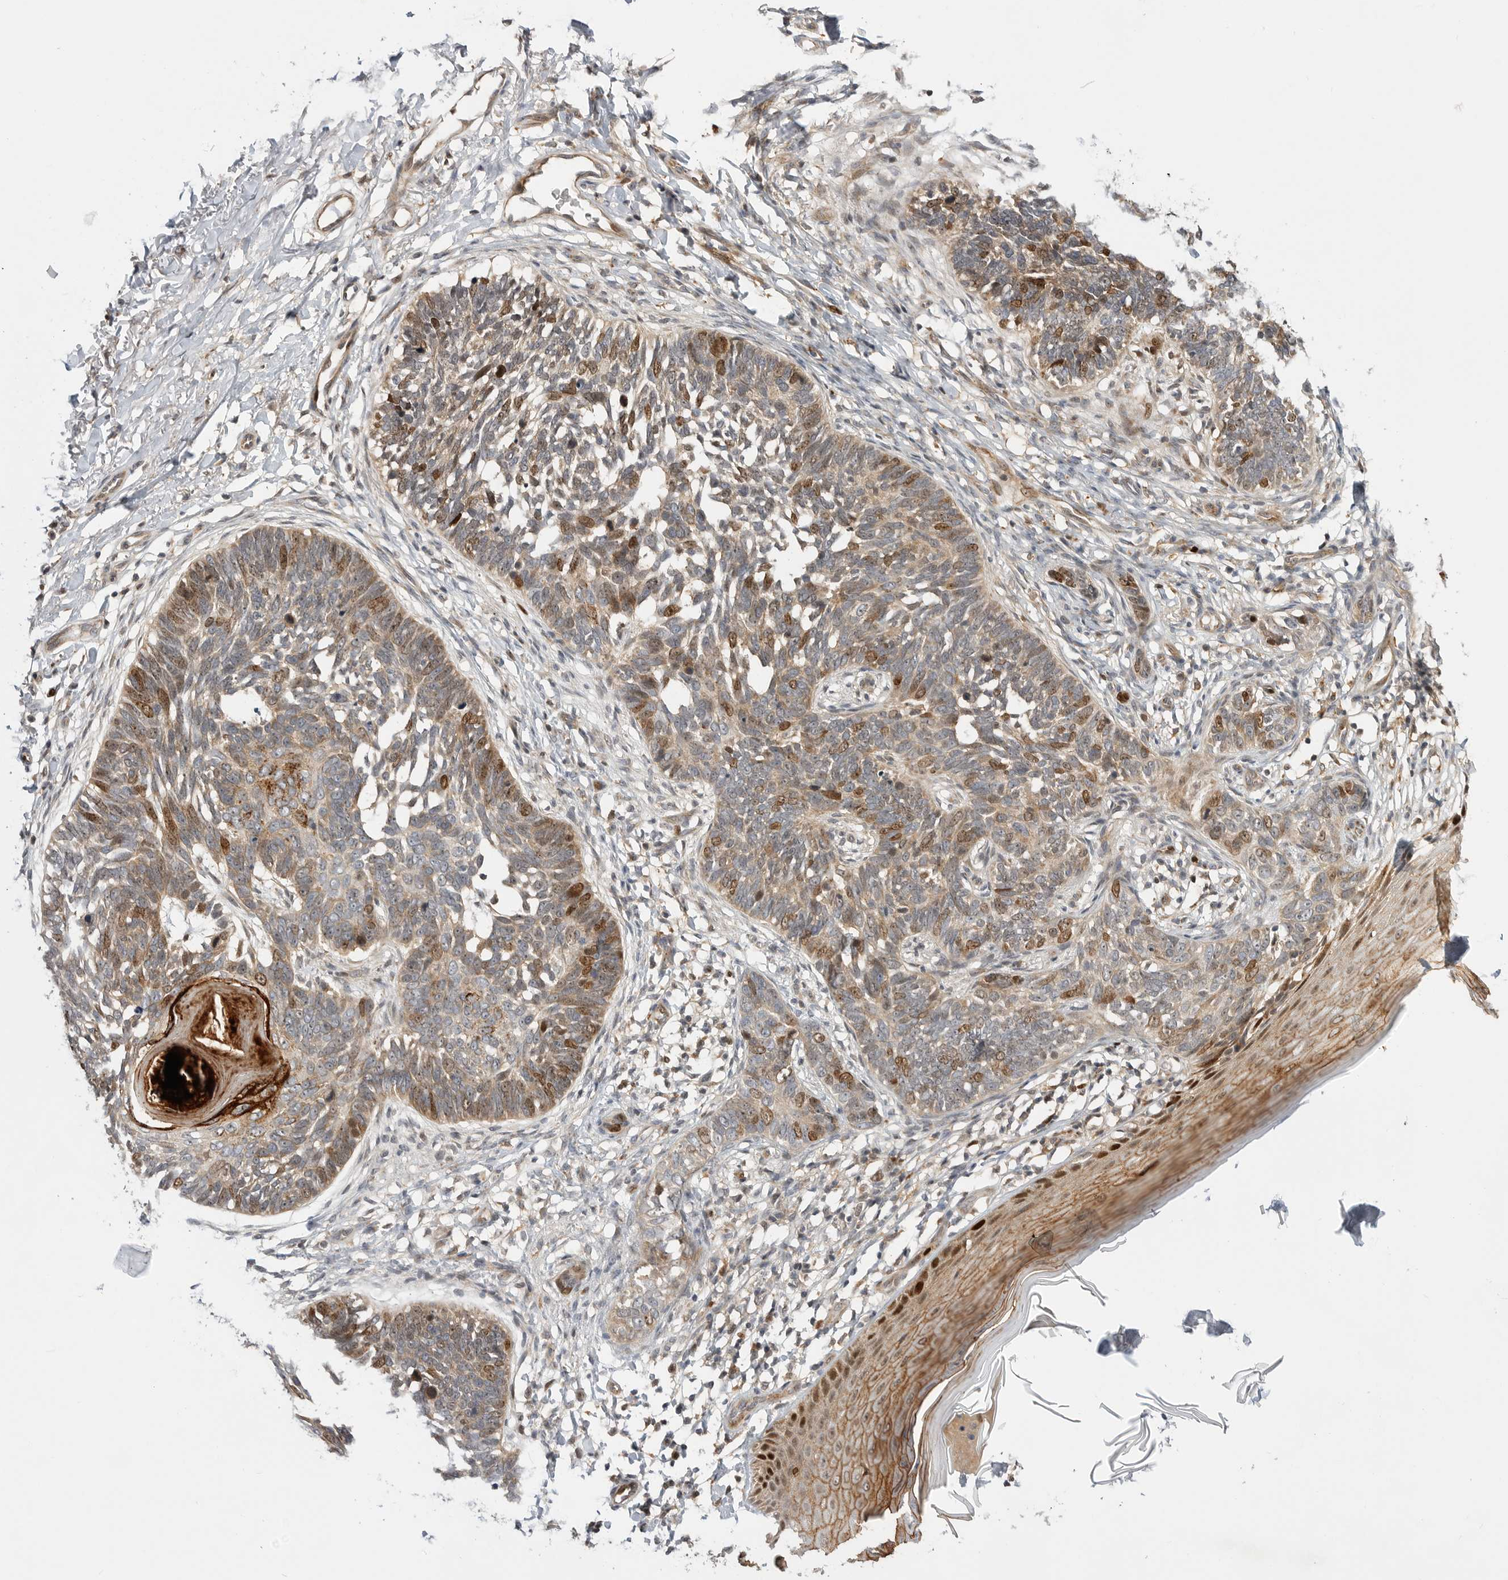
{"staining": {"intensity": "moderate", "quantity": "25%-75%", "location": "nuclear"}, "tissue": "skin cancer", "cell_type": "Tumor cells", "image_type": "cancer", "snomed": [{"axis": "morphology", "description": "Normal tissue, NOS"}, {"axis": "morphology", "description": "Basal cell carcinoma"}, {"axis": "topography", "description": "Skin"}], "caption": "IHC (DAB) staining of skin cancer (basal cell carcinoma) exhibits moderate nuclear protein expression in approximately 25%-75% of tumor cells. (brown staining indicates protein expression, while blue staining denotes nuclei).", "gene": "CSNK1G3", "patient": {"sex": "male", "age": 77}}